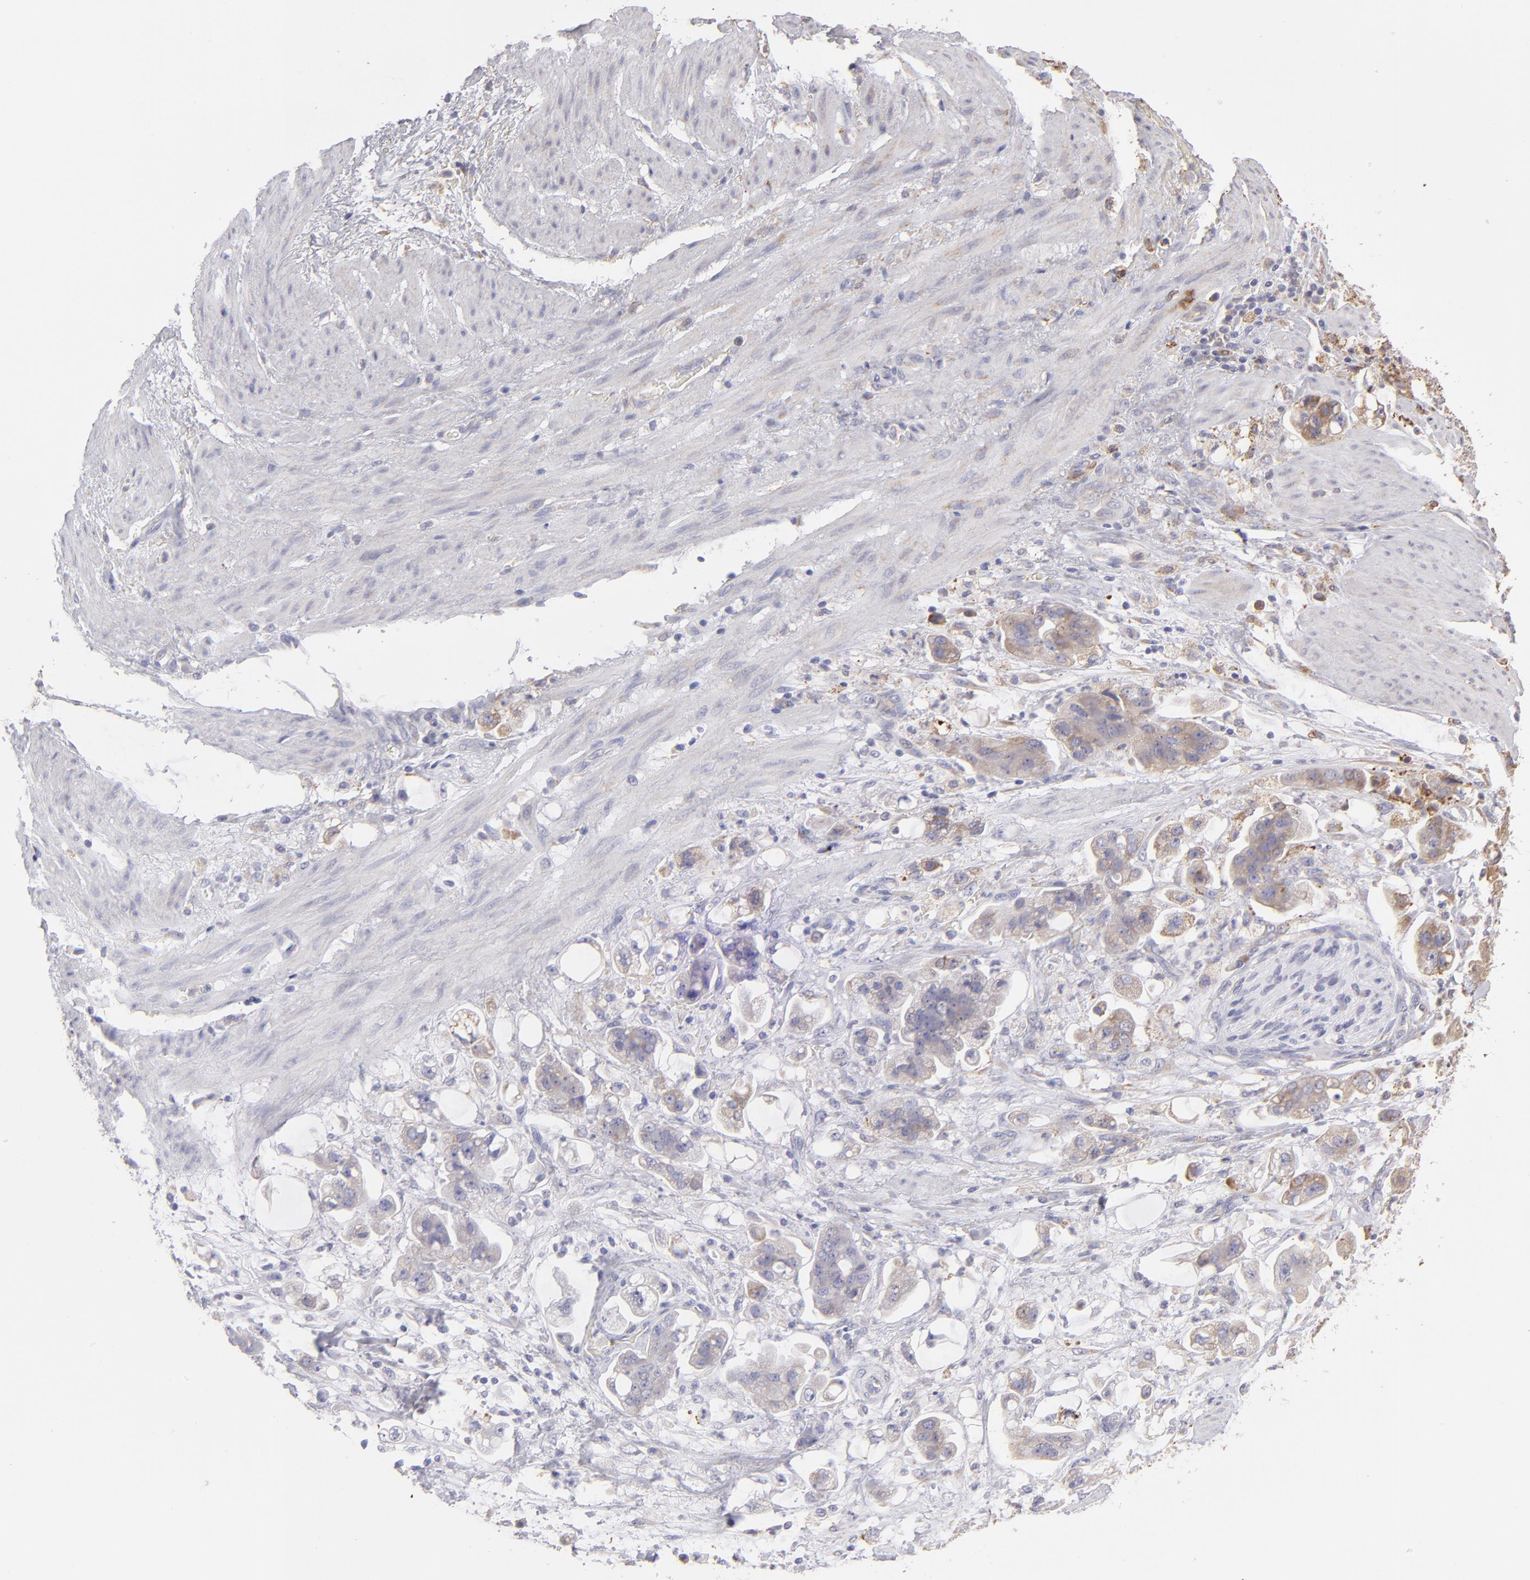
{"staining": {"intensity": "moderate", "quantity": ">75%", "location": "cytoplasmic/membranous"}, "tissue": "stomach cancer", "cell_type": "Tumor cells", "image_type": "cancer", "snomed": [{"axis": "morphology", "description": "Adenocarcinoma, NOS"}, {"axis": "topography", "description": "Stomach"}], "caption": "Immunohistochemistry (IHC) histopathology image of human stomach cancer stained for a protein (brown), which reveals medium levels of moderate cytoplasmic/membranous positivity in about >75% of tumor cells.", "gene": "CALR", "patient": {"sex": "male", "age": 62}}